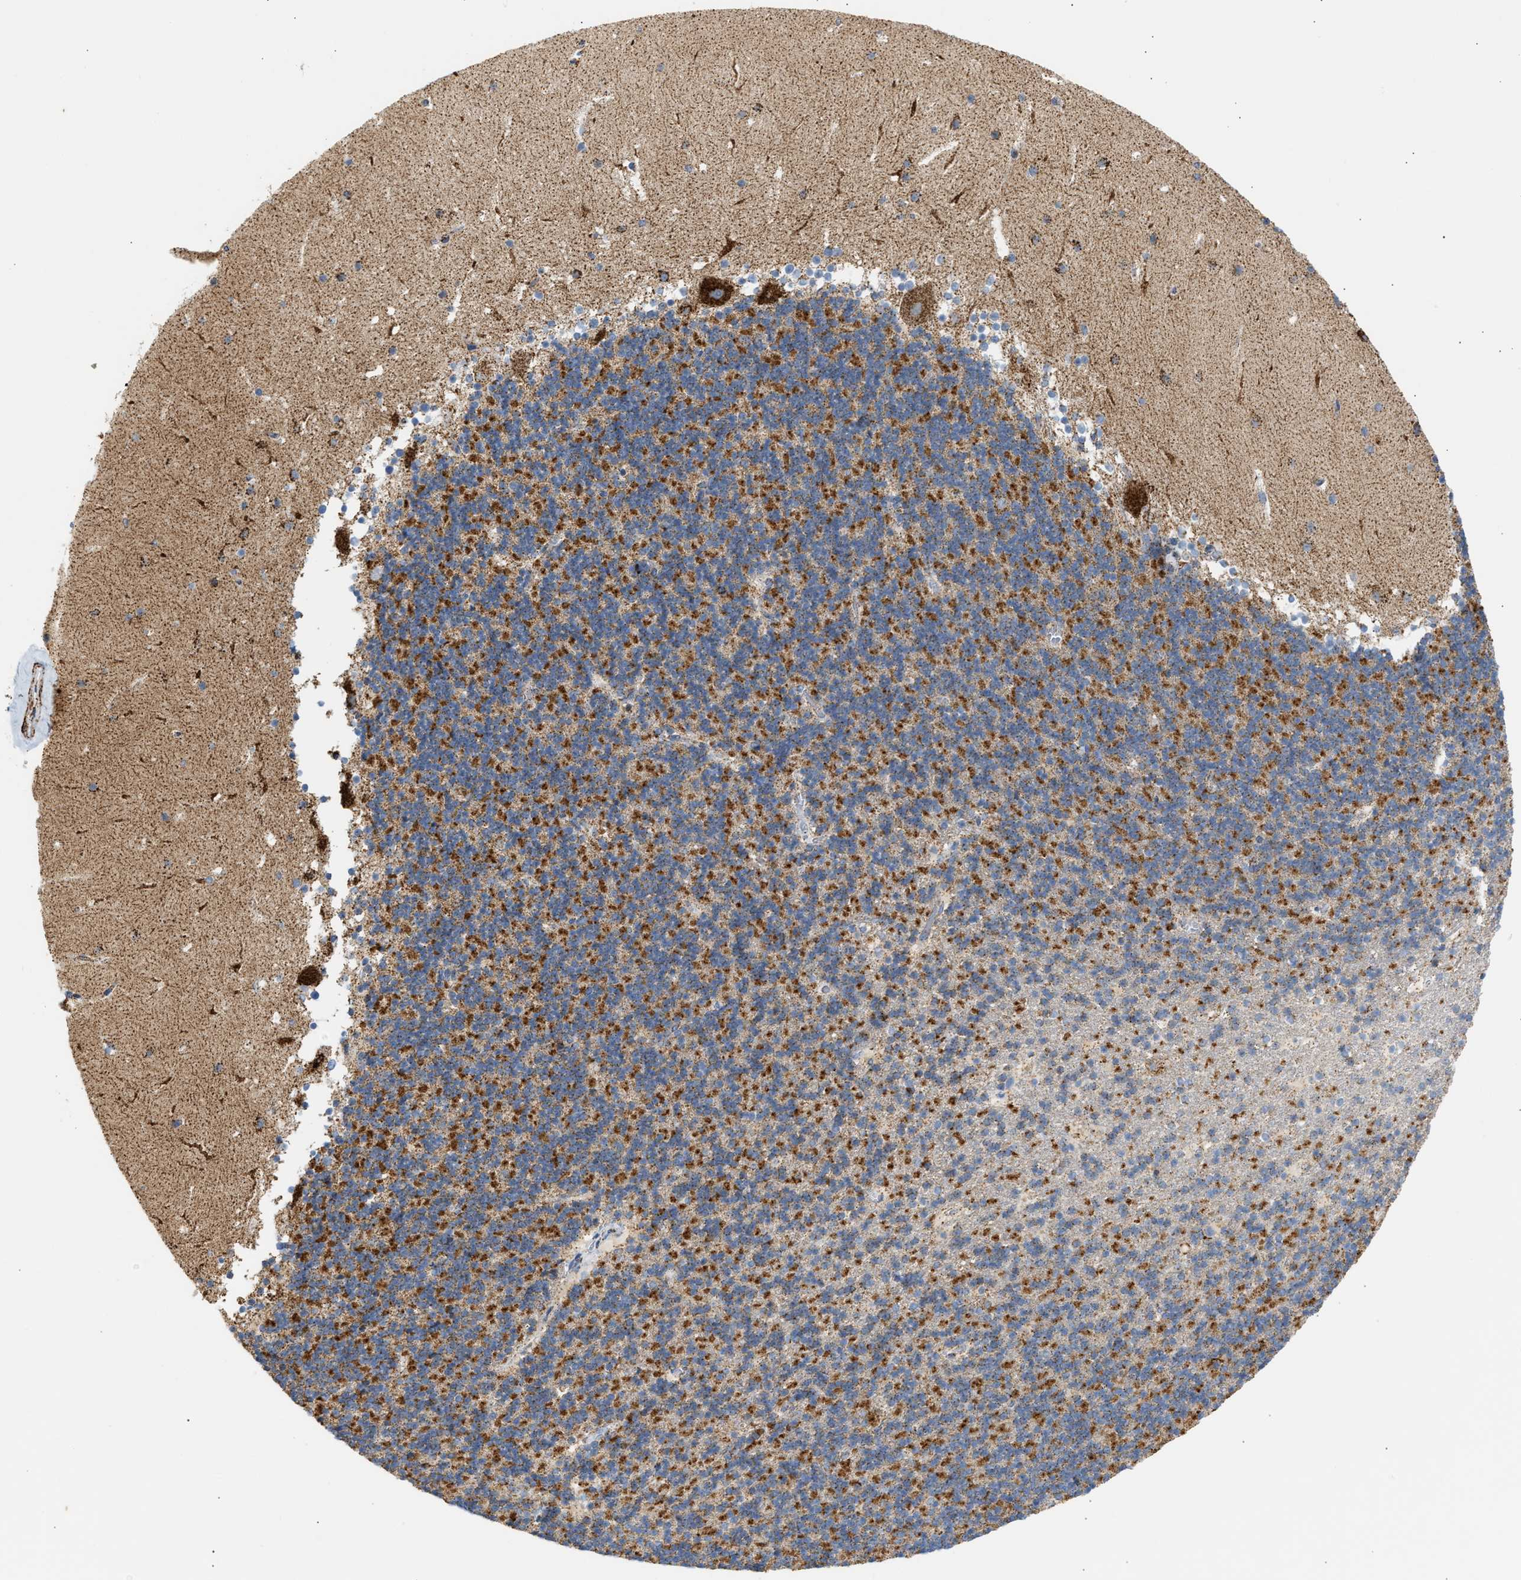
{"staining": {"intensity": "strong", "quantity": ">75%", "location": "cytoplasmic/membranous"}, "tissue": "cerebellum", "cell_type": "Cells in granular layer", "image_type": "normal", "snomed": [{"axis": "morphology", "description": "Normal tissue, NOS"}, {"axis": "topography", "description": "Cerebellum"}], "caption": "Immunohistochemical staining of normal human cerebellum displays strong cytoplasmic/membranous protein positivity in about >75% of cells in granular layer. The protein of interest is stained brown, and the nuclei are stained in blue (DAB (3,3'-diaminobenzidine) IHC with brightfield microscopy, high magnification).", "gene": "OGDH", "patient": {"sex": "male", "age": 45}}